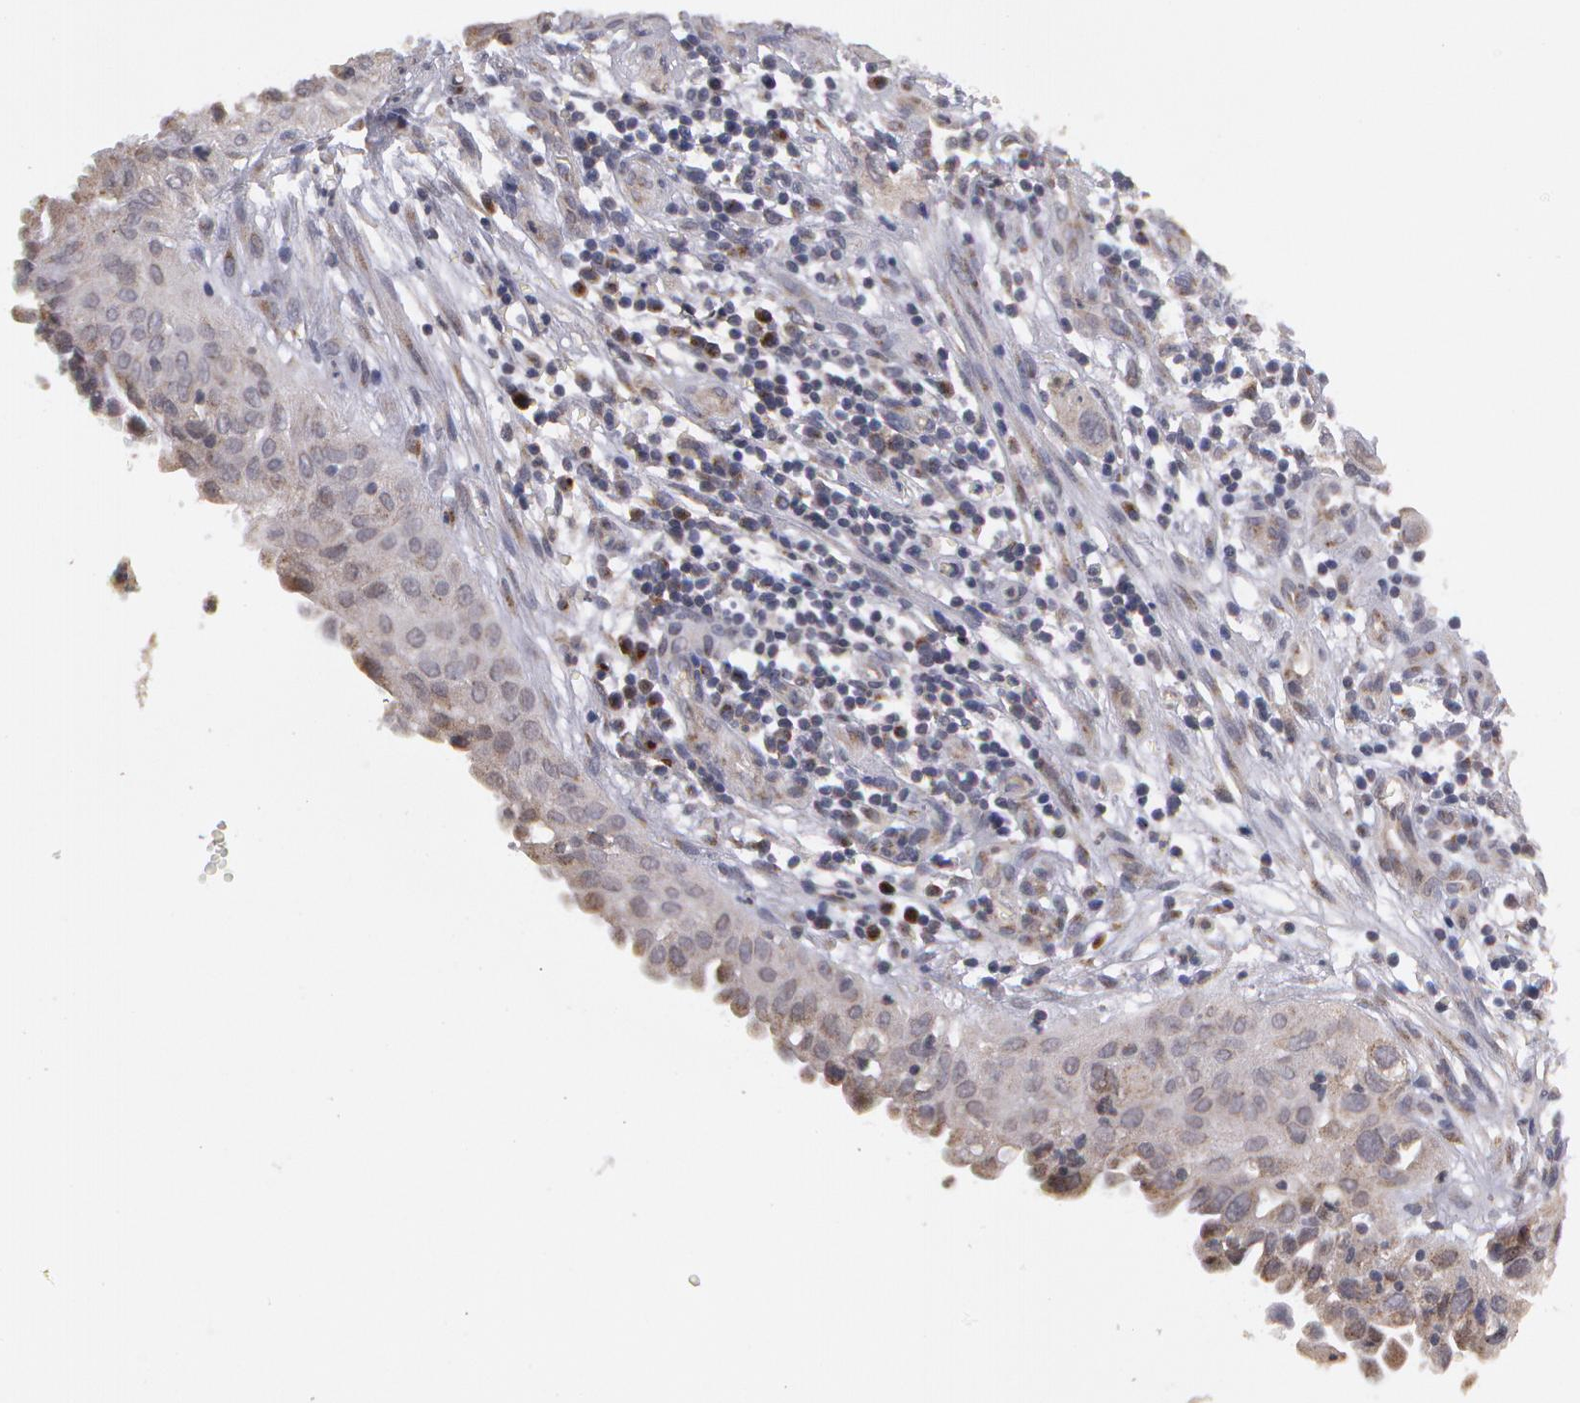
{"staining": {"intensity": "negative", "quantity": "none", "location": "none"}, "tissue": "cervical cancer", "cell_type": "Tumor cells", "image_type": "cancer", "snomed": [{"axis": "morphology", "description": "Normal tissue, NOS"}, {"axis": "morphology", "description": "Squamous cell carcinoma, NOS"}, {"axis": "topography", "description": "Cervix"}], "caption": "Tumor cells are negative for protein expression in human cervical squamous cell carcinoma.", "gene": "STX5", "patient": {"sex": "female", "age": 45}}